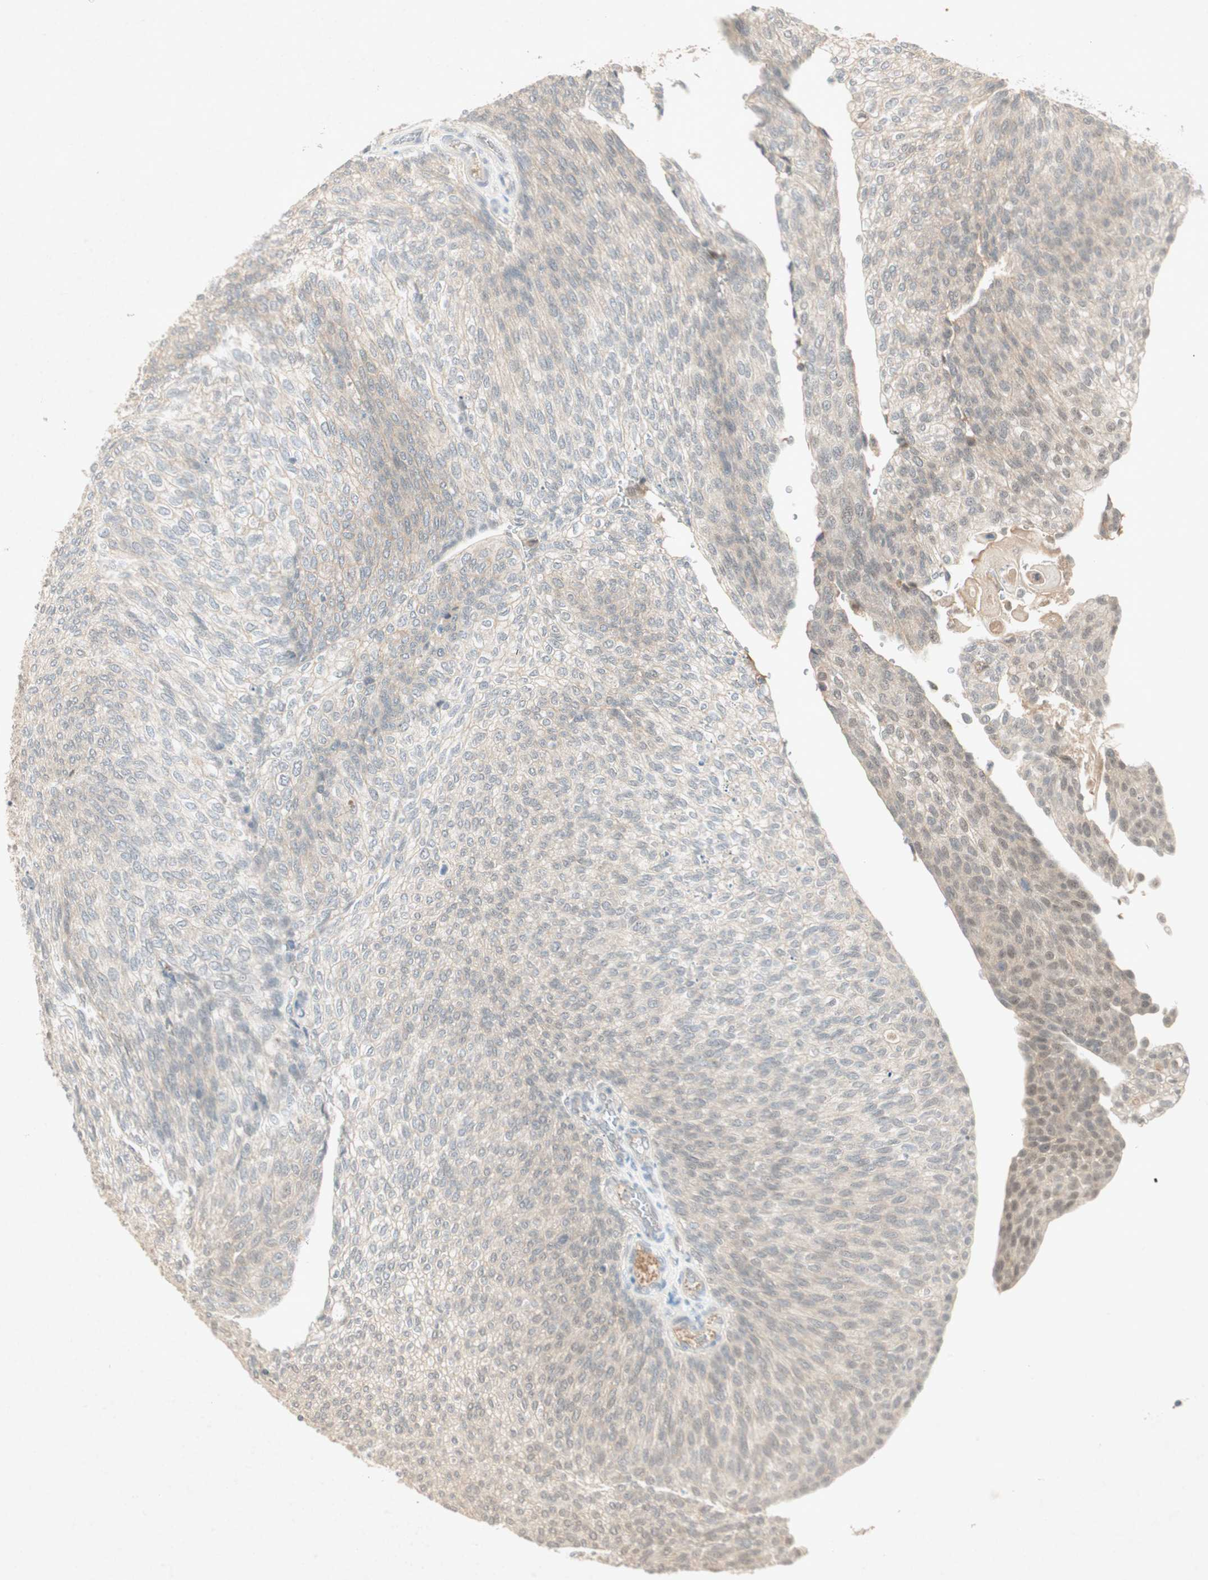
{"staining": {"intensity": "negative", "quantity": "none", "location": "none"}, "tissue": "urothelial cancer", "cell_type": "Tumor cells", "image_type": "cancer", "snomed": [{"axis": "morphology", "description": "Urothelial carcinoma, Low grade"}, {"axis": "topography", "description": "Urinary bladder"}], "caption": "An image of urothelial carcinoma (low-grade) stained for a protein exhibits no brown staining in tumor cells. Nuclei are stained in blue.", "gene": "RNGTT", "patient": {"sex": "female", "age": 79}}